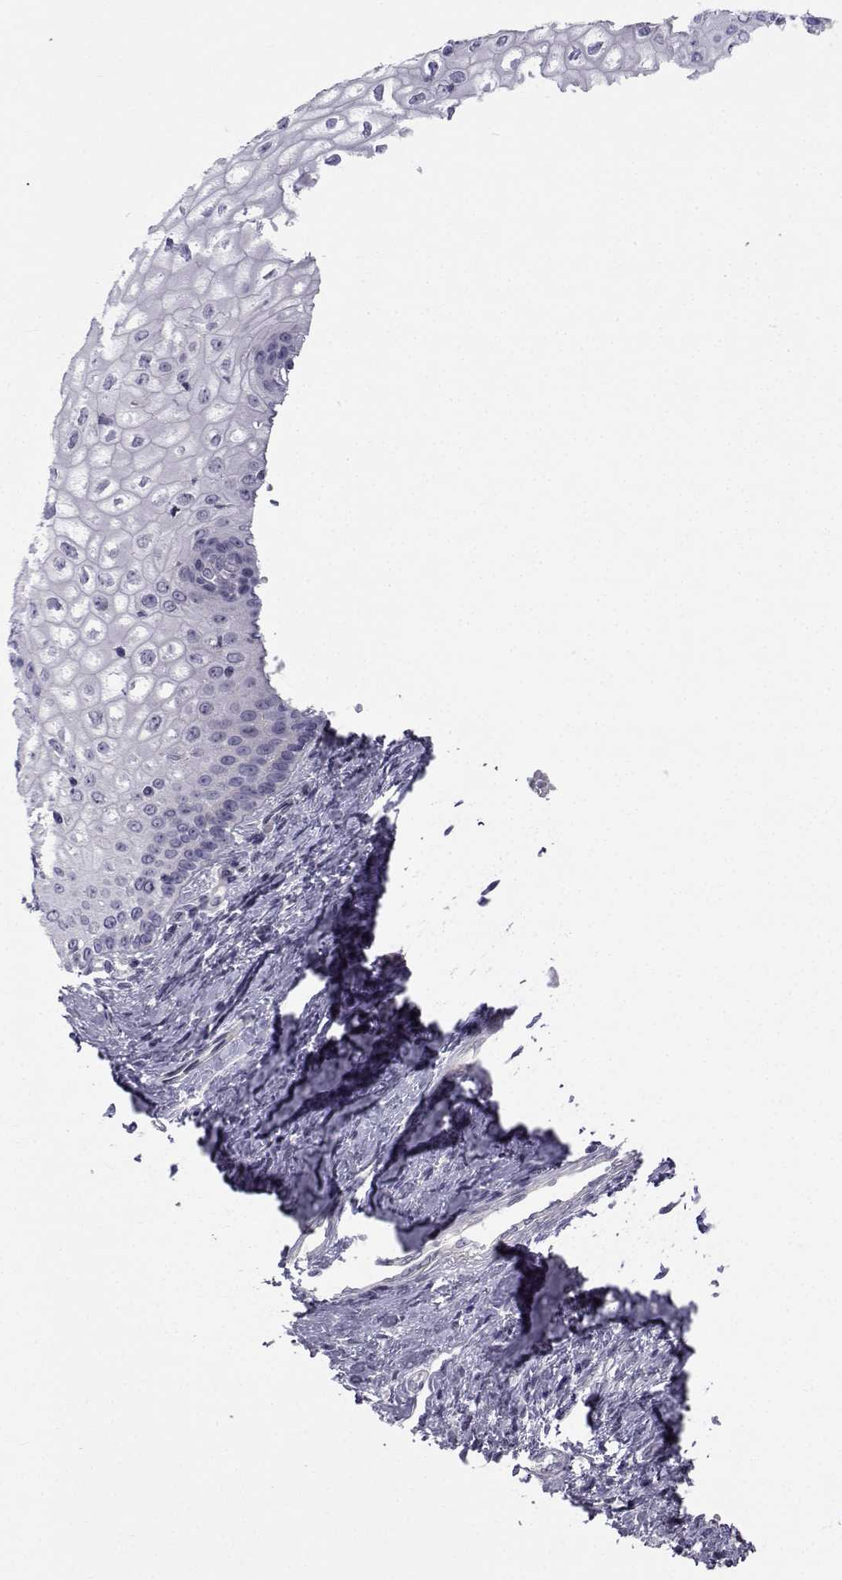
{"staining": {"intensity": "negative", "quantity": "none", "location": "none"}, "tissue": "cervical cancer", "cell_type": "Tumor cells", "image_type": "cancer", "snomed": [{"axis": "morphology", "description": "Squamous cell carcinoma, NOS"}, {"axis": "topography", "description": "Cervix"}], "caption": "This is an IHC histopathology image of human cervical cancer (squamous cell carcinoma). There is no expression in tumor cells.", "gene": "SPANXD", "patient": {"sex": "female", "age": 26}}